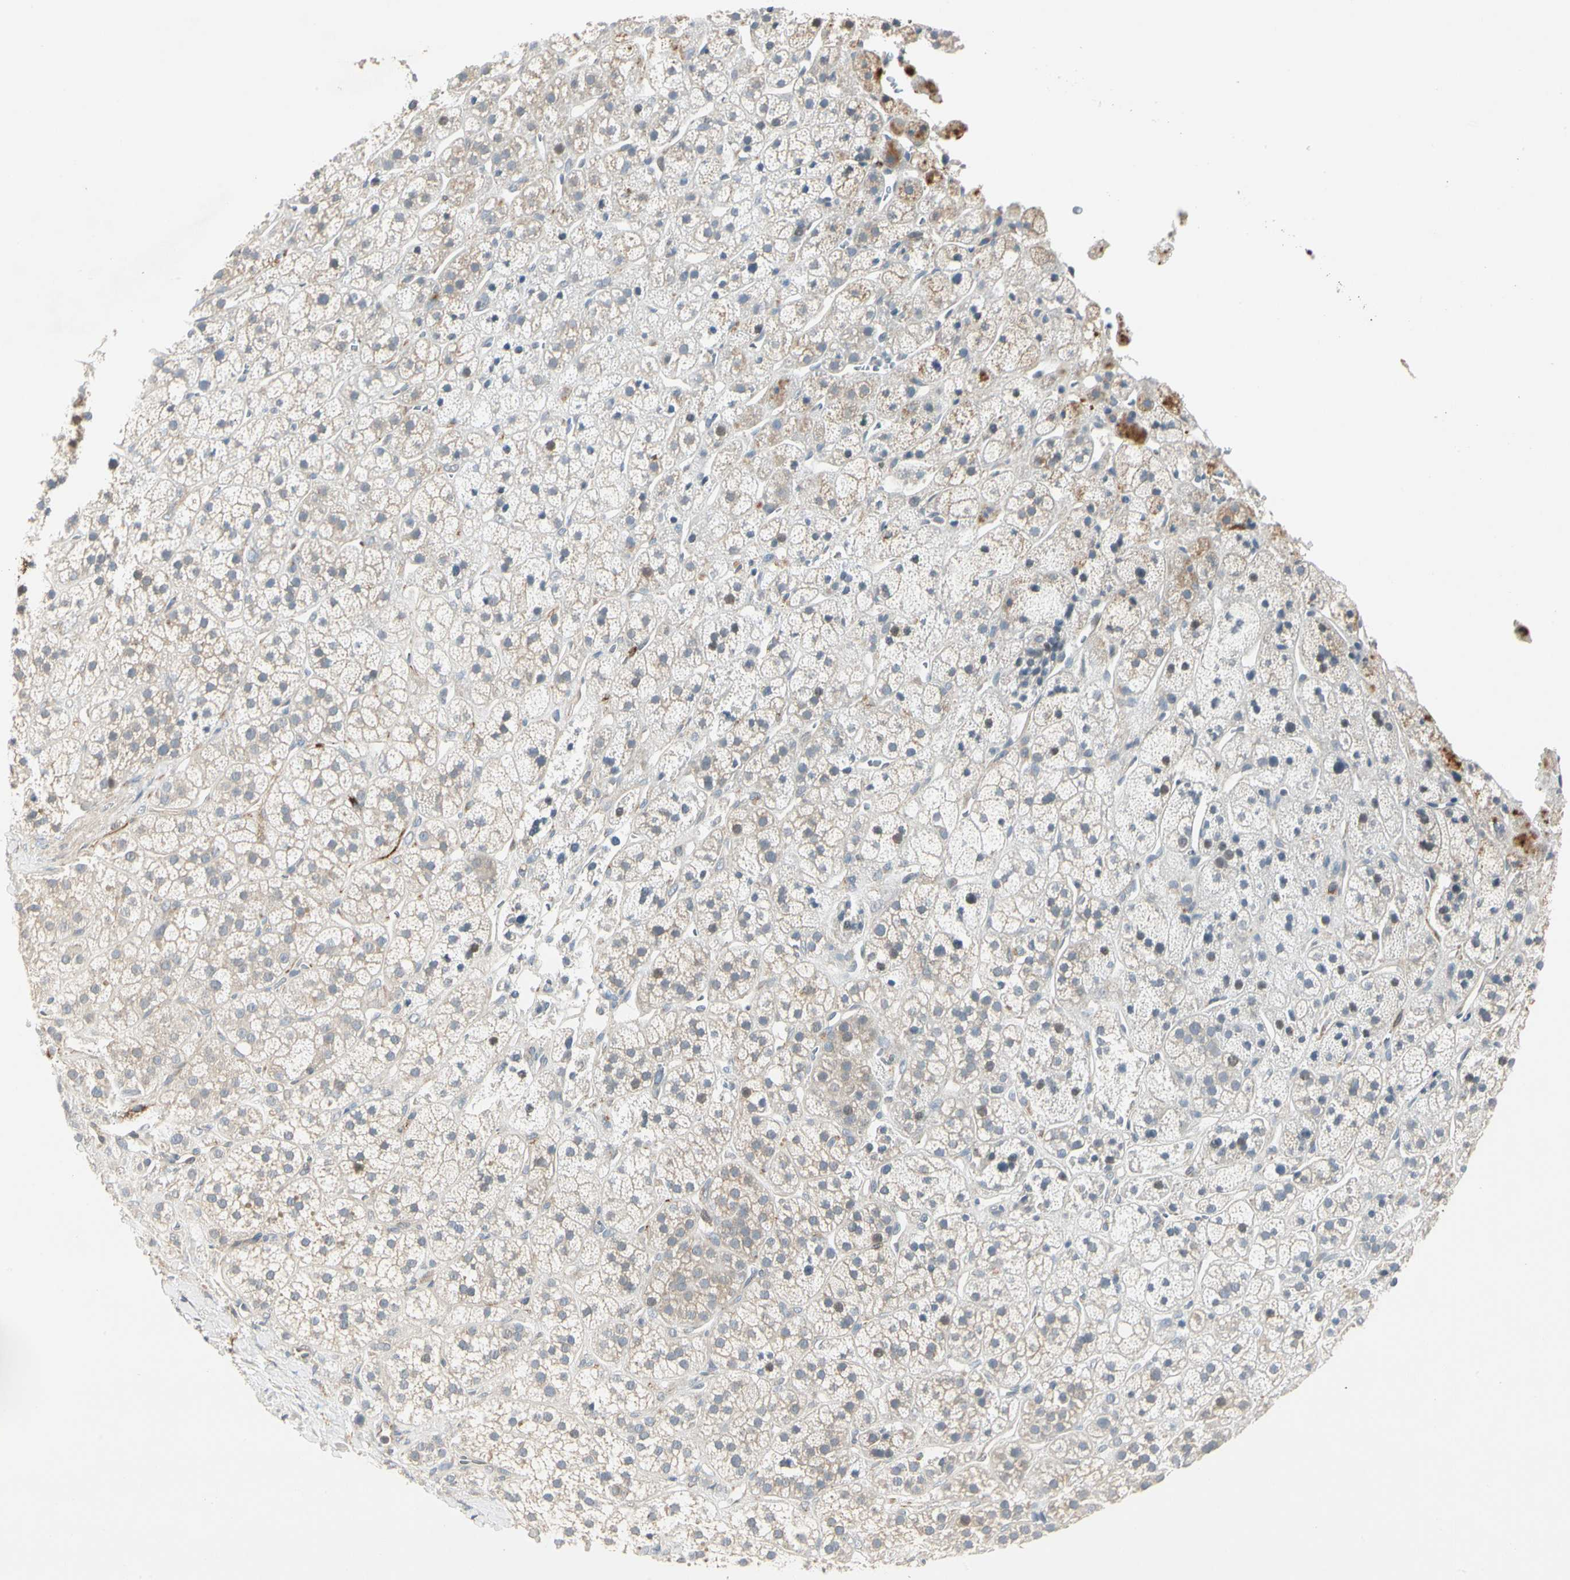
{"staining": {"intensity": "weak", "quantity": "<25%", "location": "cytoplasmic/membranous"}, "tissue": "adrenal gland", "cell_type": "Glandular cells", "image_type": "normal", "snomed": [{"axis": "morphology", "description": "Normal tissue, NOS"}, {"axis": "topography", "description": "Adrenal gland"}], "caption": "Human adrenal gland stained for a protein using immunohistochemistry demonstrates no expression in glandular cells.", "gene": "PRSS21", "patient": {"sex": "male", "age": 56}}